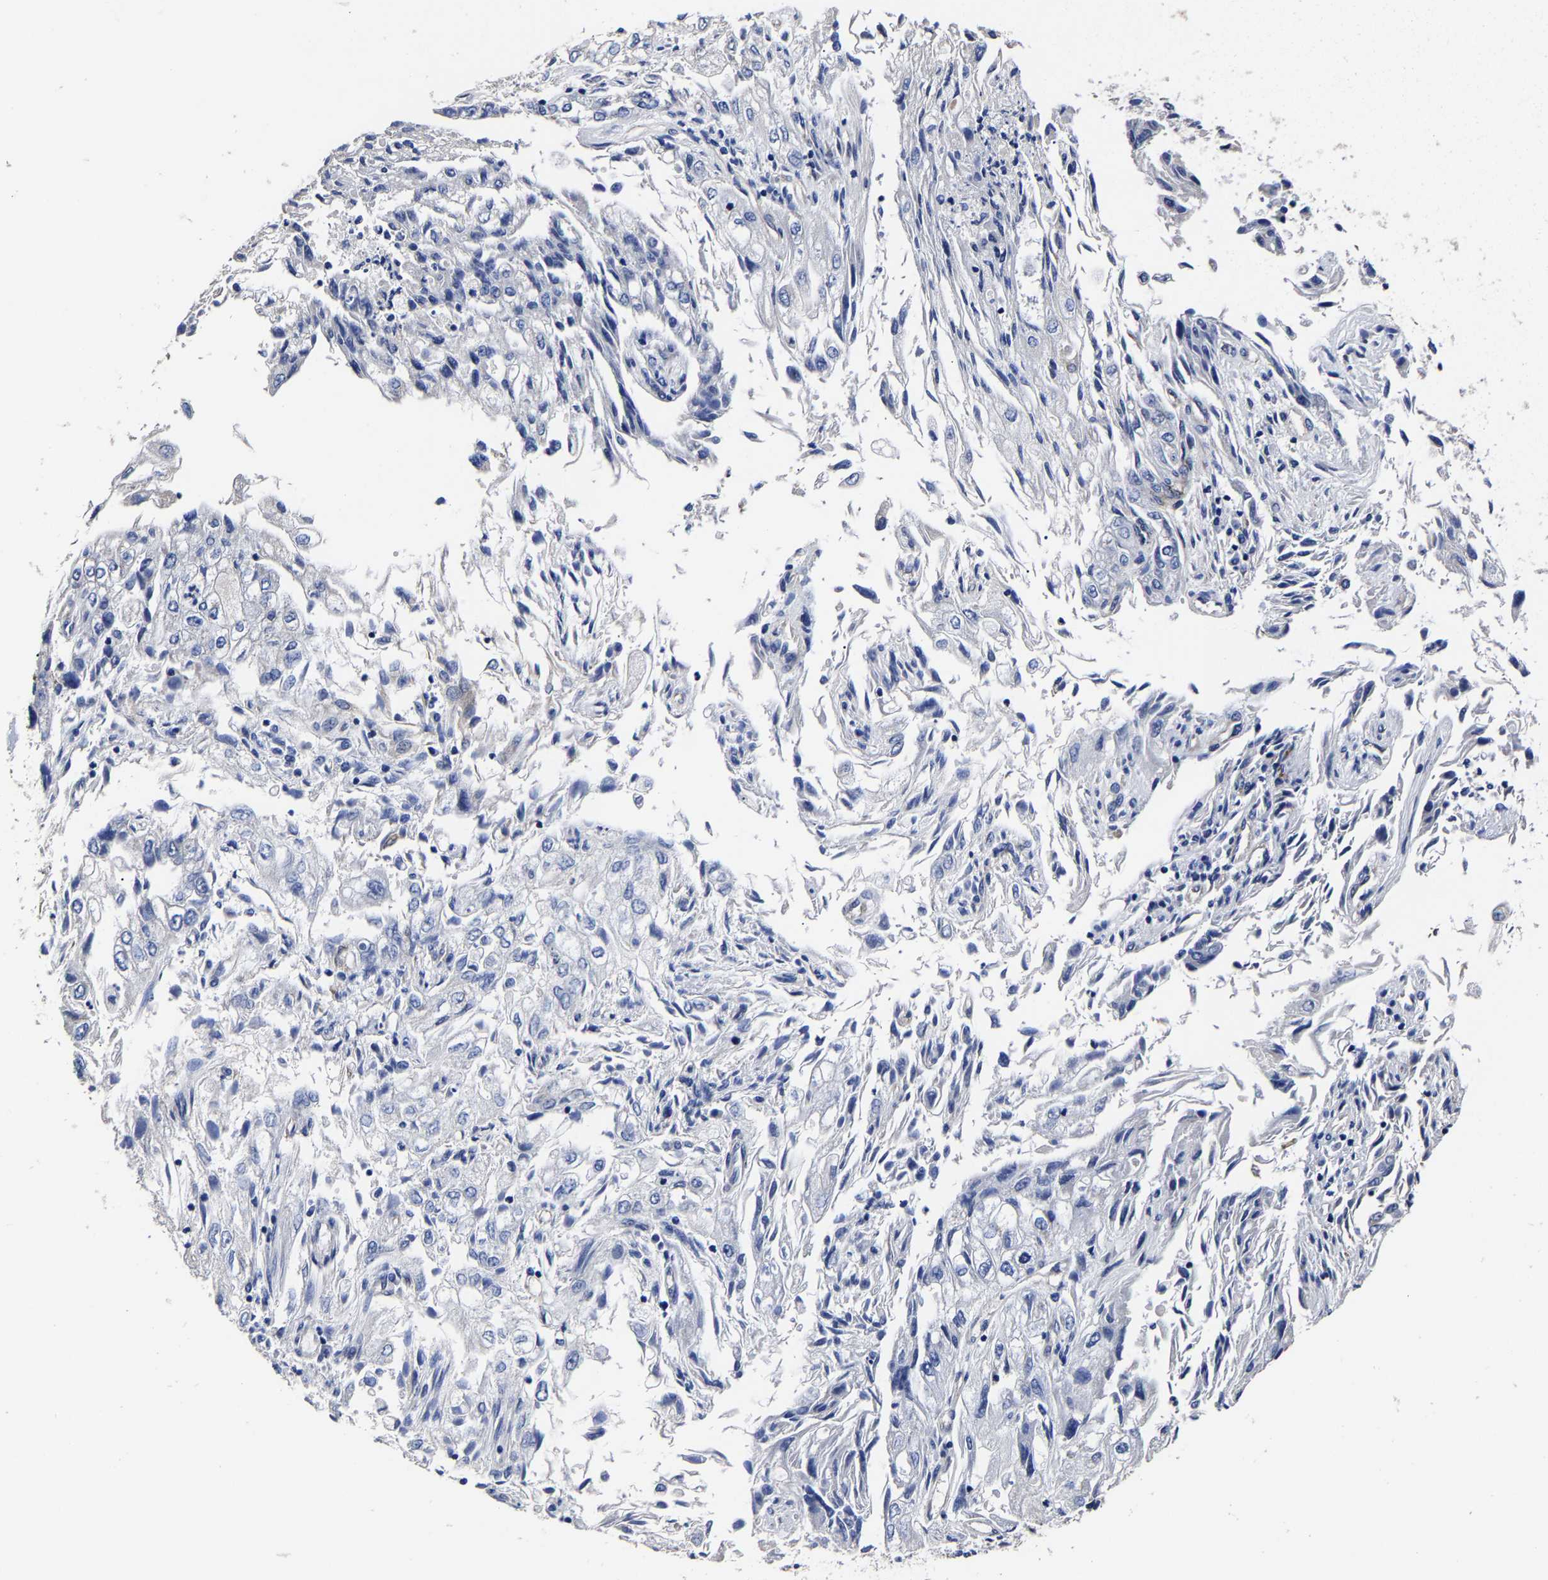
{"staining": {"intensity": "negative", "quantity": "none", "location": "none"}, "tissue": "endometrial cancer", "cell_type": "Tumor cells", "image_type": "cancer", "snomed": [{"axis": "morphology", "description": "Adenocarcinoma, NOS"}, {"axis": "topography", "description": "Endometrium"}], "caption": "Endometrial cancer stained for a protein using IHC shows no staining tumor cells.", "gene": "AASS", "patient": {"sex": "female", "age": 49}}